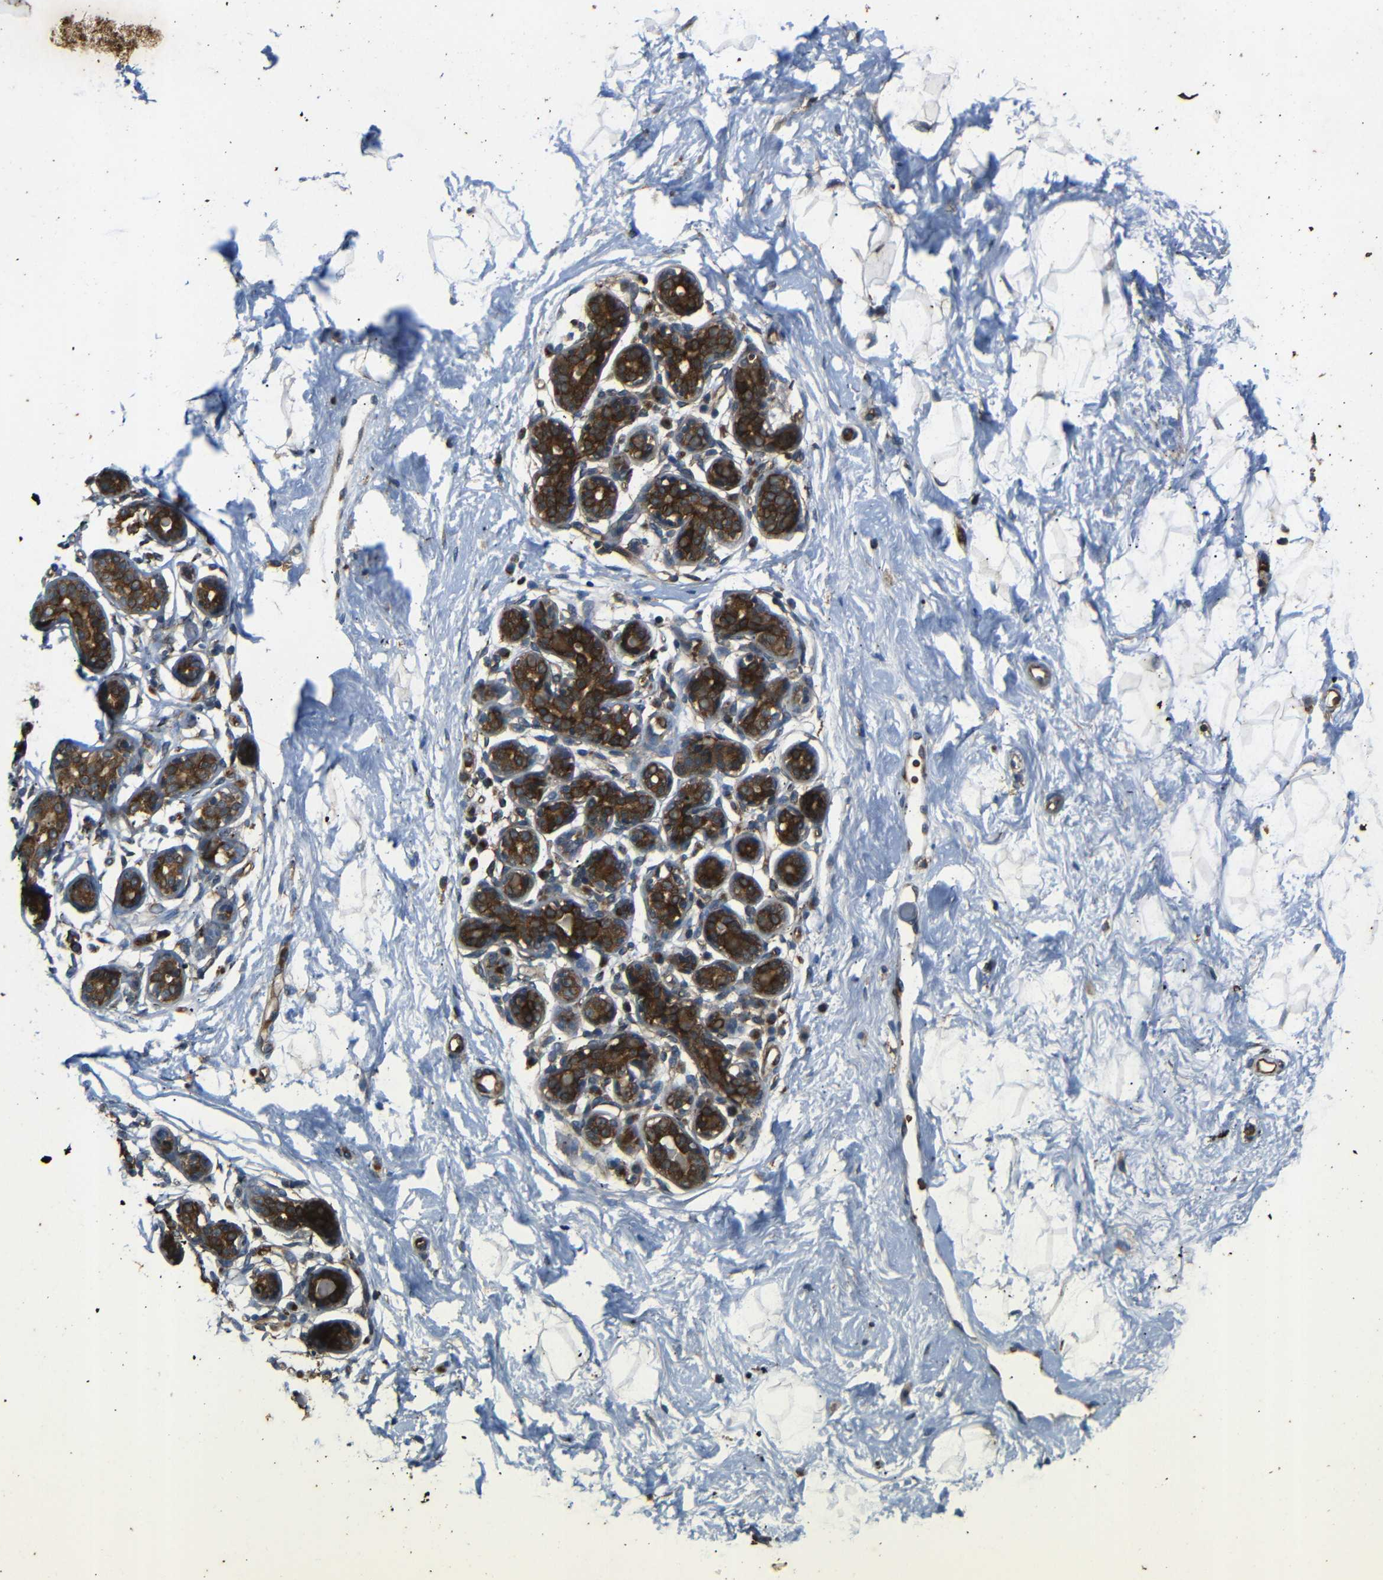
{"staining": {"intensity": "weak", "quantity": "25%-75%", "location": "cytoplasmic/membranous"}, "tissue": "breast", "cell_type": "Adipocytes", "image_type": "normal", "snomed": [{"axis": "morphology", "description": "Normal tissue, NOS"}, {"axis": "topography", "description": "Breast"}], "caption": "Immunohistochemistry photomicrograph of benign human breast stained for a protein (brown), which displays low levels of weak cytoplasmic/membranous staining in approximately 25%-75% of adipocytes.", "gene": "TRPC1", "patient": {"sex": "female", "age": 23}}